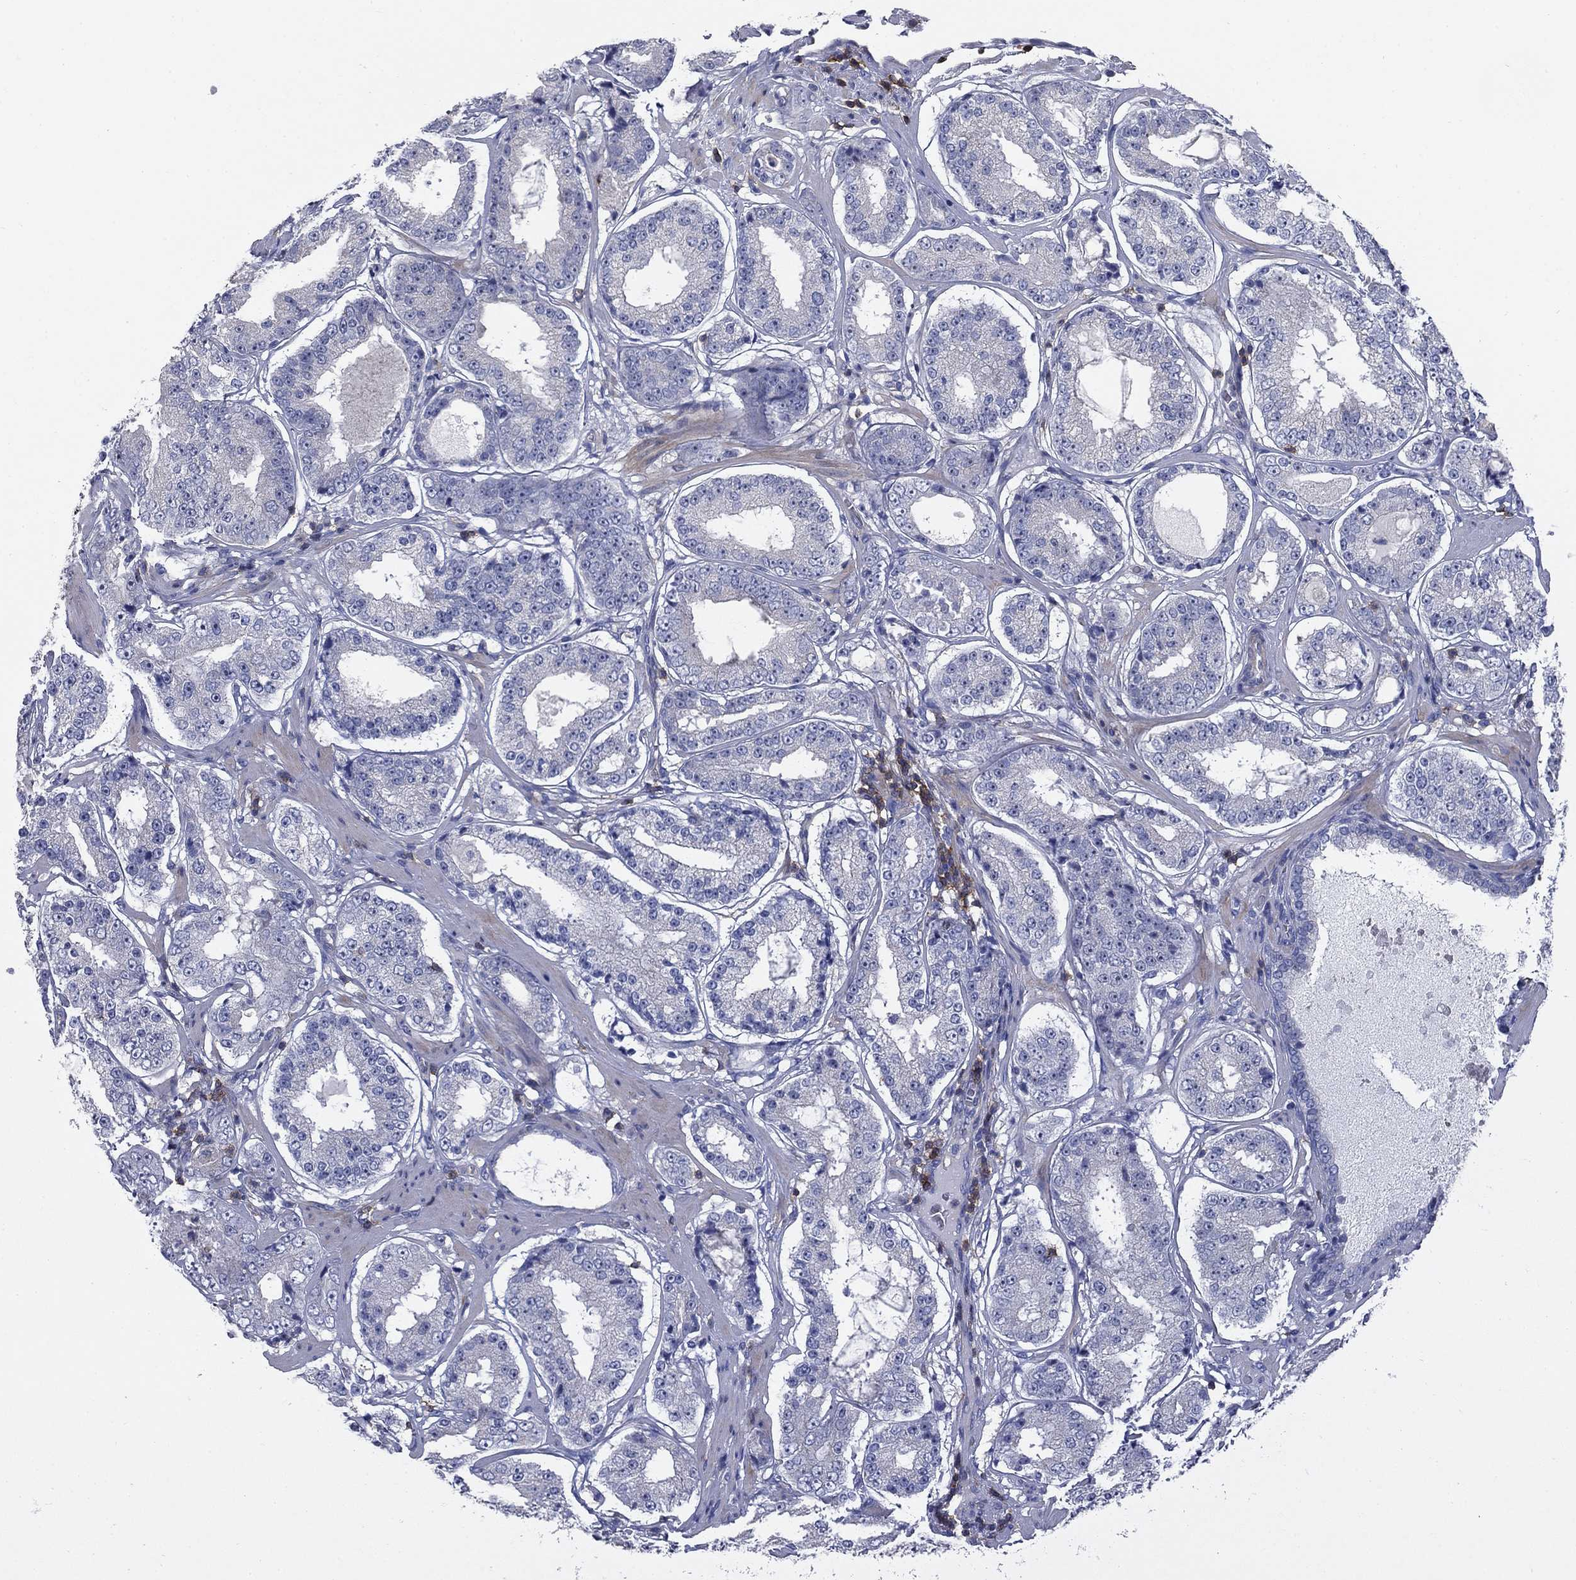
{"staining": {"intensity": "negative", "quantity": "none", "location": "none"}, "tissue": "prostate cancer", "cell_type": "Tumor cells", "image_type": "cancer", "snomed": [{"axis": "morphology", "description": "Adenocarcinoma, Low grade"}, {"axis": "topography", "description": "Prostate"}], "caption": "Immunohistochemistry (IHC) histopathology image of neoplastic tissue: prostate cancer stained with DAB shows no significant protein expression in tumor cells.", "gene": "SIT1", "patient": {"sex": "male", "age": 60}}